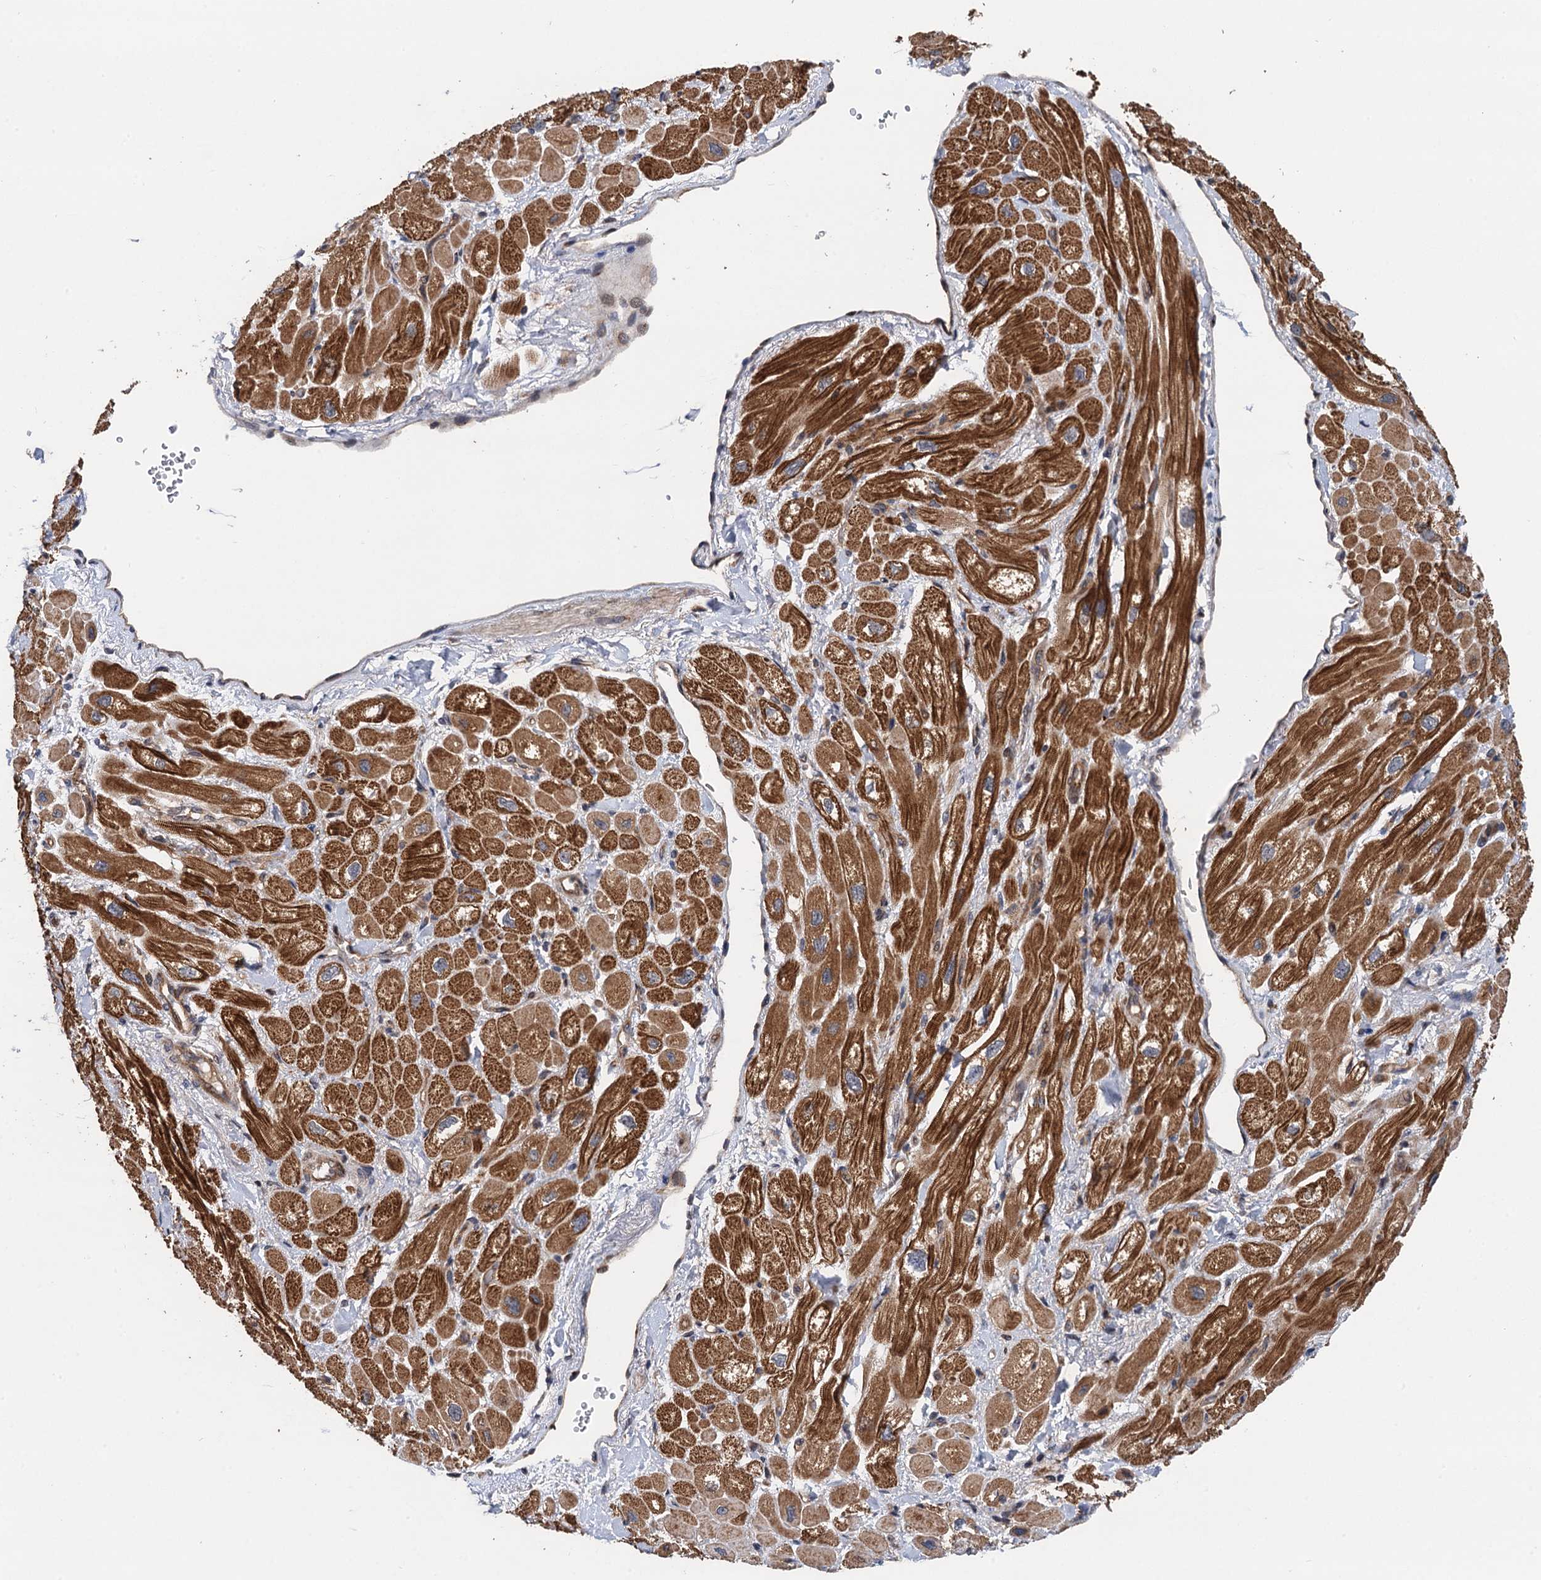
{"staining": {"intensity": "strong", "quantity": ">75%", "location": "cytoplasmic/membranous"}, "tissue": "heart muscle", "cell_type": "Cardiomyocytes", "image_type": "normal", "snomed": [{"axis": "morphology", "description": "Normal tissue, NOS"}, {"axis": "topography", "description": "Heart"}], "caption": "IHC of unremarkable human heart muscle displays high levels of strong cytoplasmic/membranous positivity in about >75% of cardiomyocytes.", "gene": "NLRP10", "patient": {"sex": "male", "age": 65}}